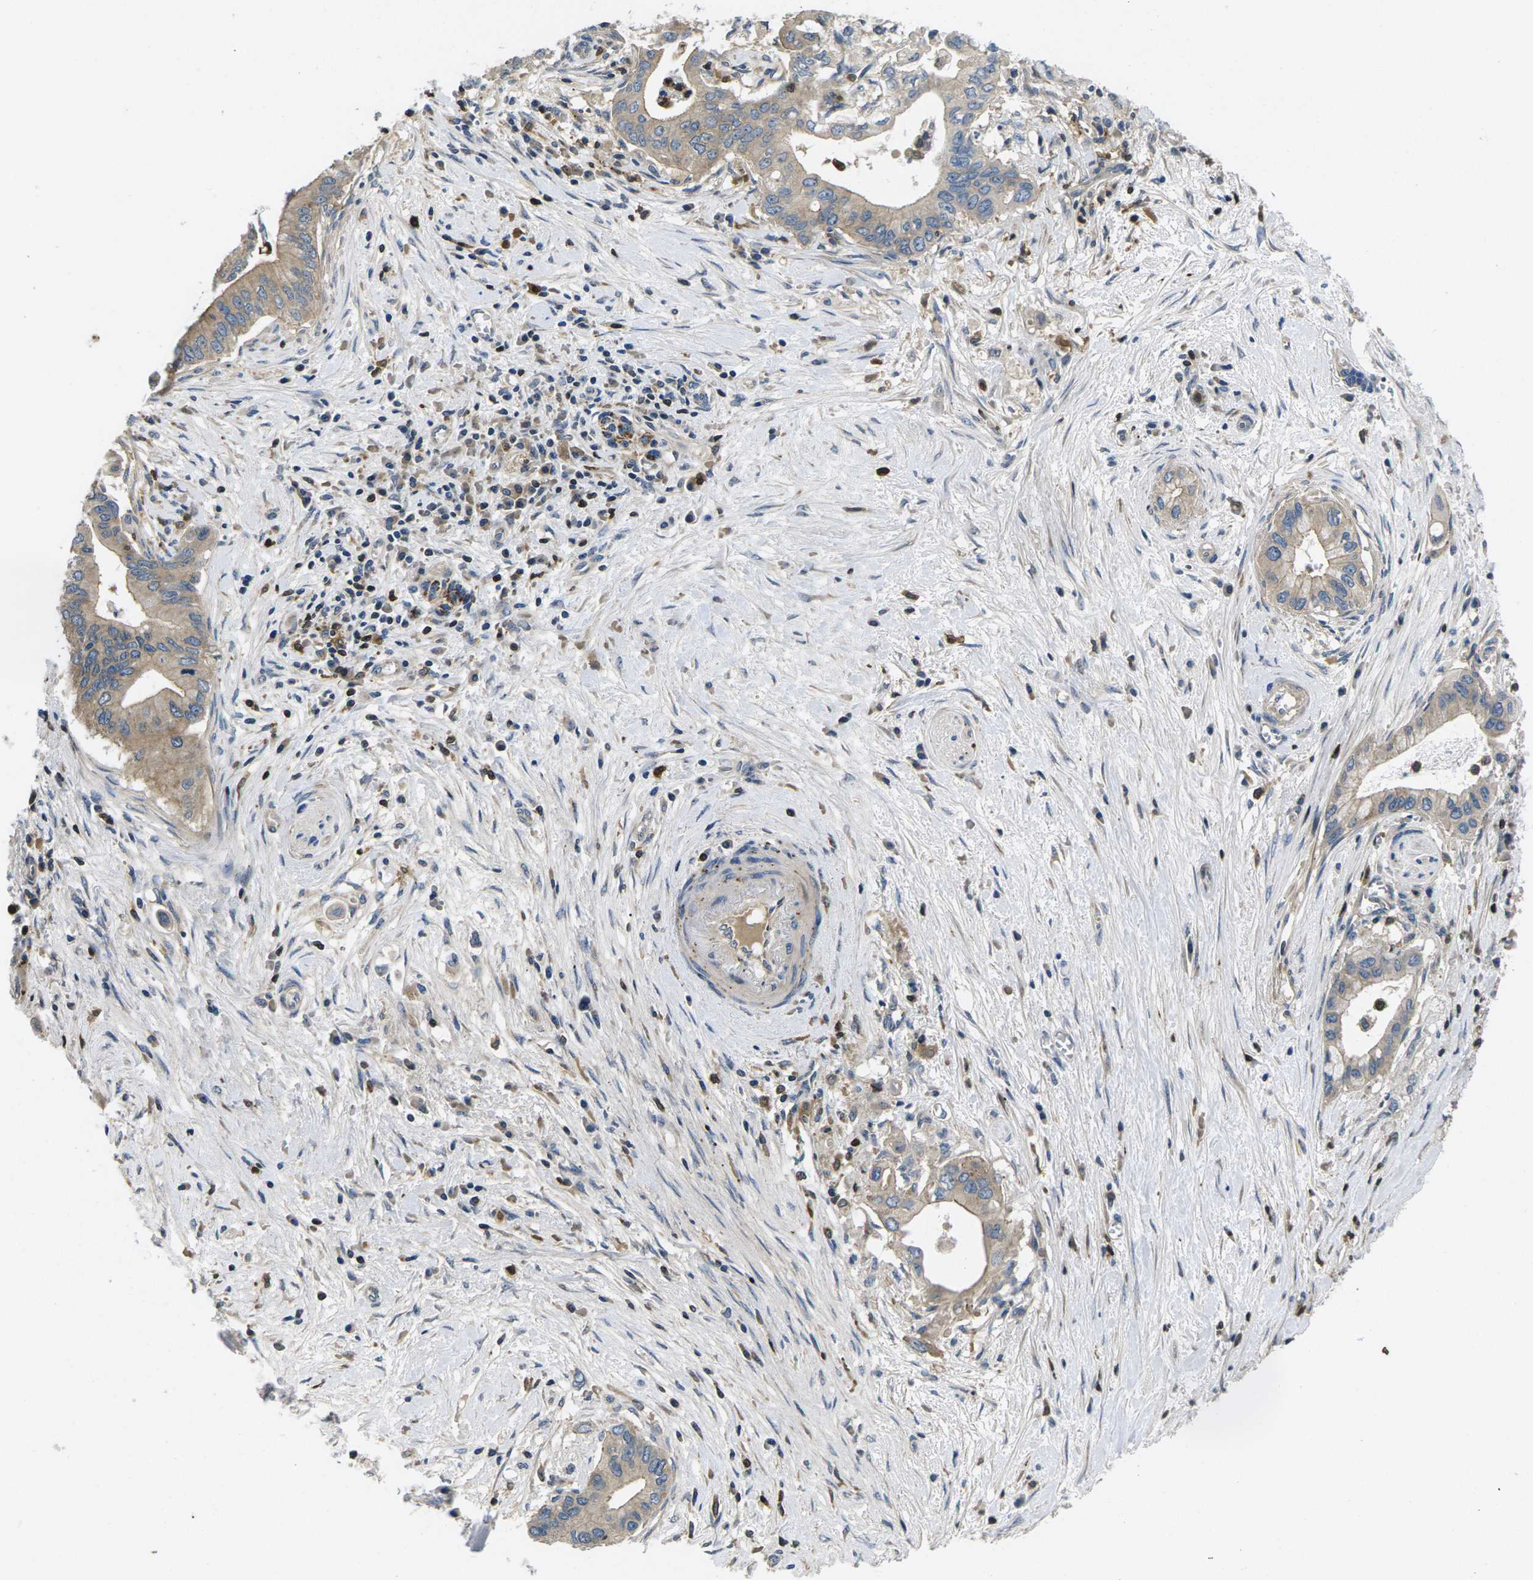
{"staining": {"intensity": "weak", "quantity": ">75%", "location": "cytoplasmic/membranous"}, "tissue": "pancreatic cancer", "cell_type": "Tumor cells", "image_type": "cancer", "snomed": [{"axis": "morphology", "description": "Adenocarcinoma, NOS"}, {"axis": "topography", "description": "Pancreas"}], "caption": "There is low levels of weak cytoplasmic/membranous positivity in tumor cells of pancreatic cancer (adenocarcinoma), as demonstrated by immunohistochemical staining (brown color).", "gene": "PLCE1", "patient": {"sex": "female", "age": 73}}